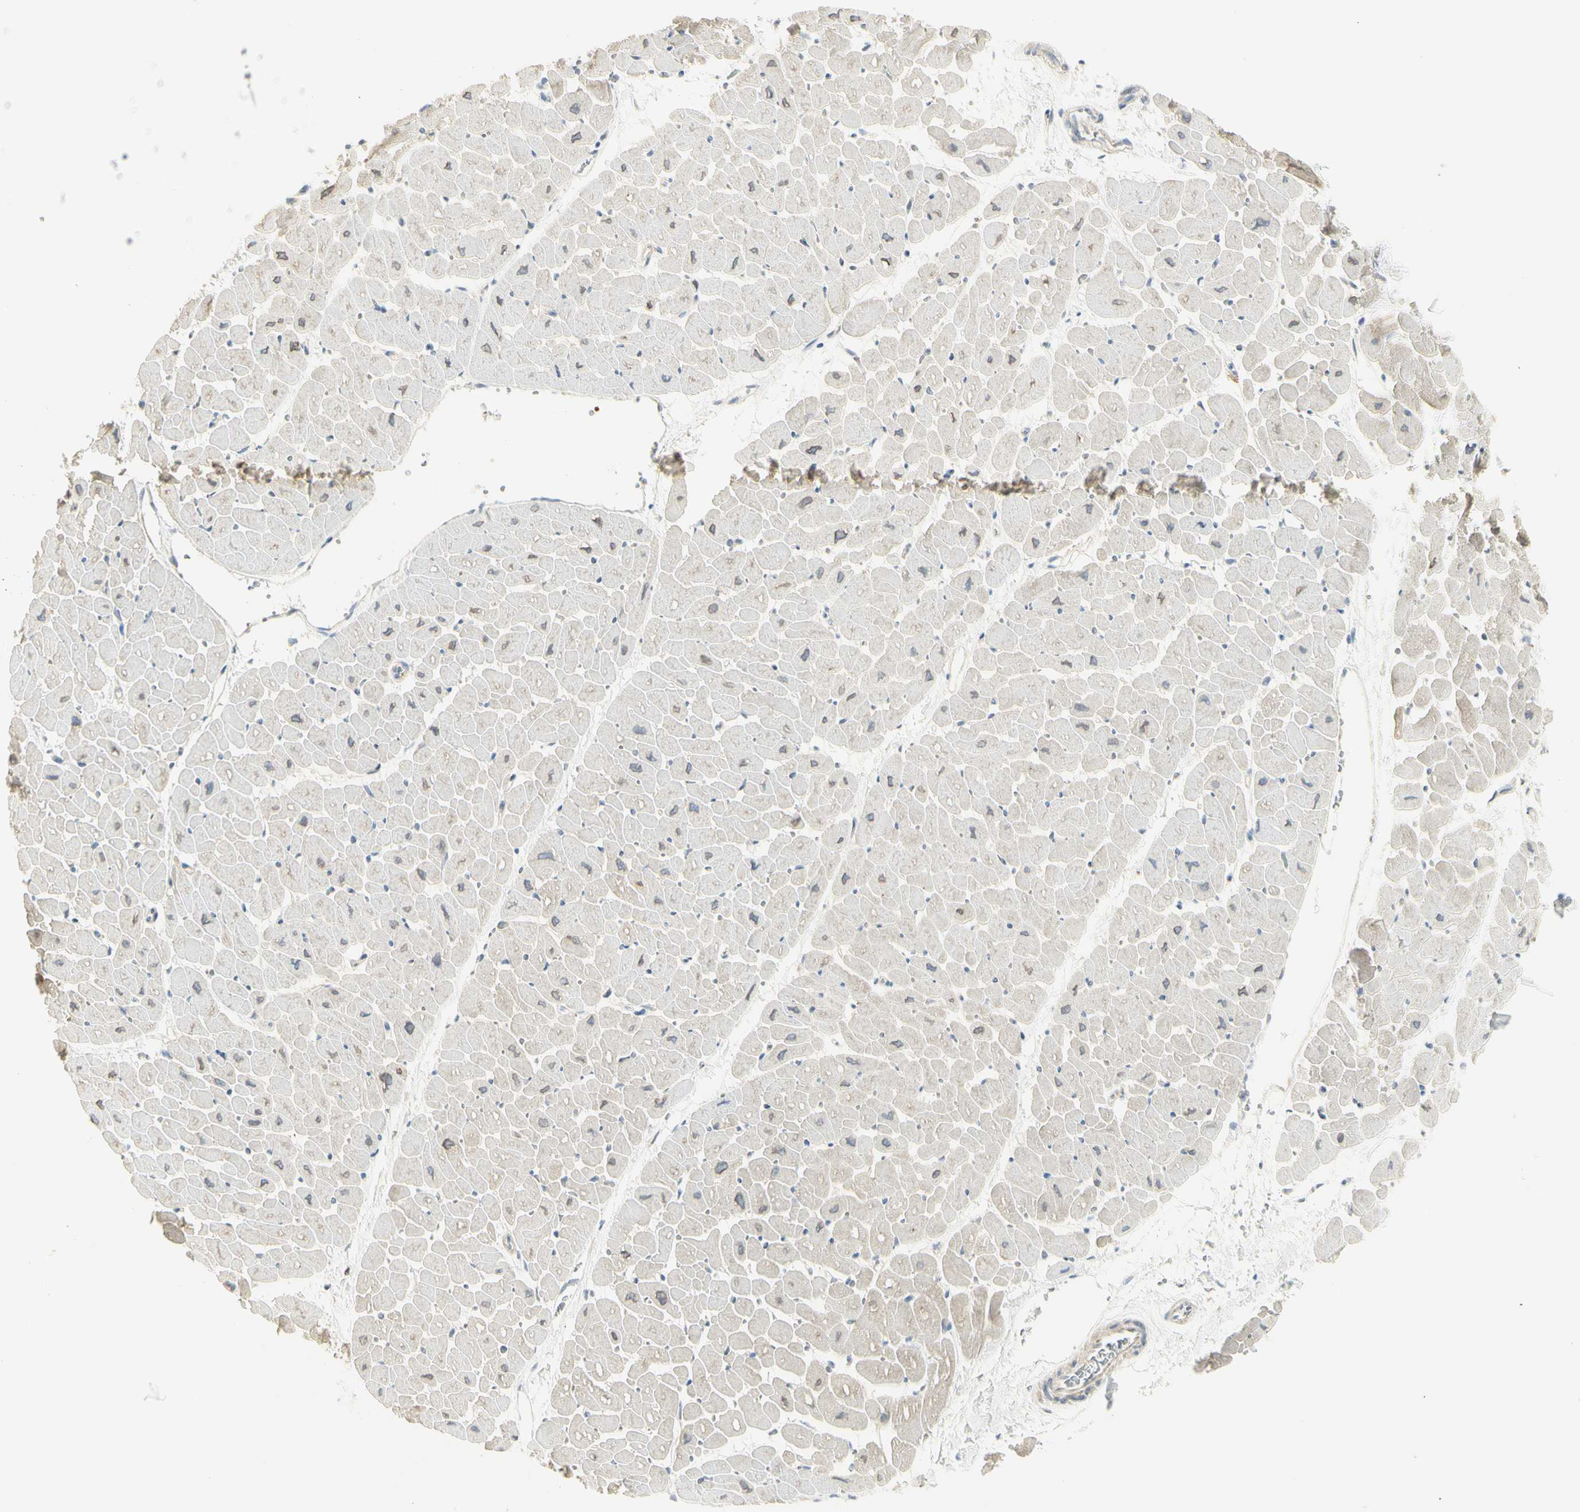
{"staining": {"intensity": "negative", "quantity": "none", "location": "none"}, "tissue": "heart muscle", "cell_type": "Cardiomyocytes", "image_type": "normal", "snomed": [{"axis": "morphology", "description": "Normal tissue, NOS"}, {"axis": "topography", "description": "Heart"}], "caption": "Heart muscle stained for a protein using IHC shows no positivity cardiomyocytes.", "gene": "TNFSF11", "patient": {"sex": "male", "age": 45}}